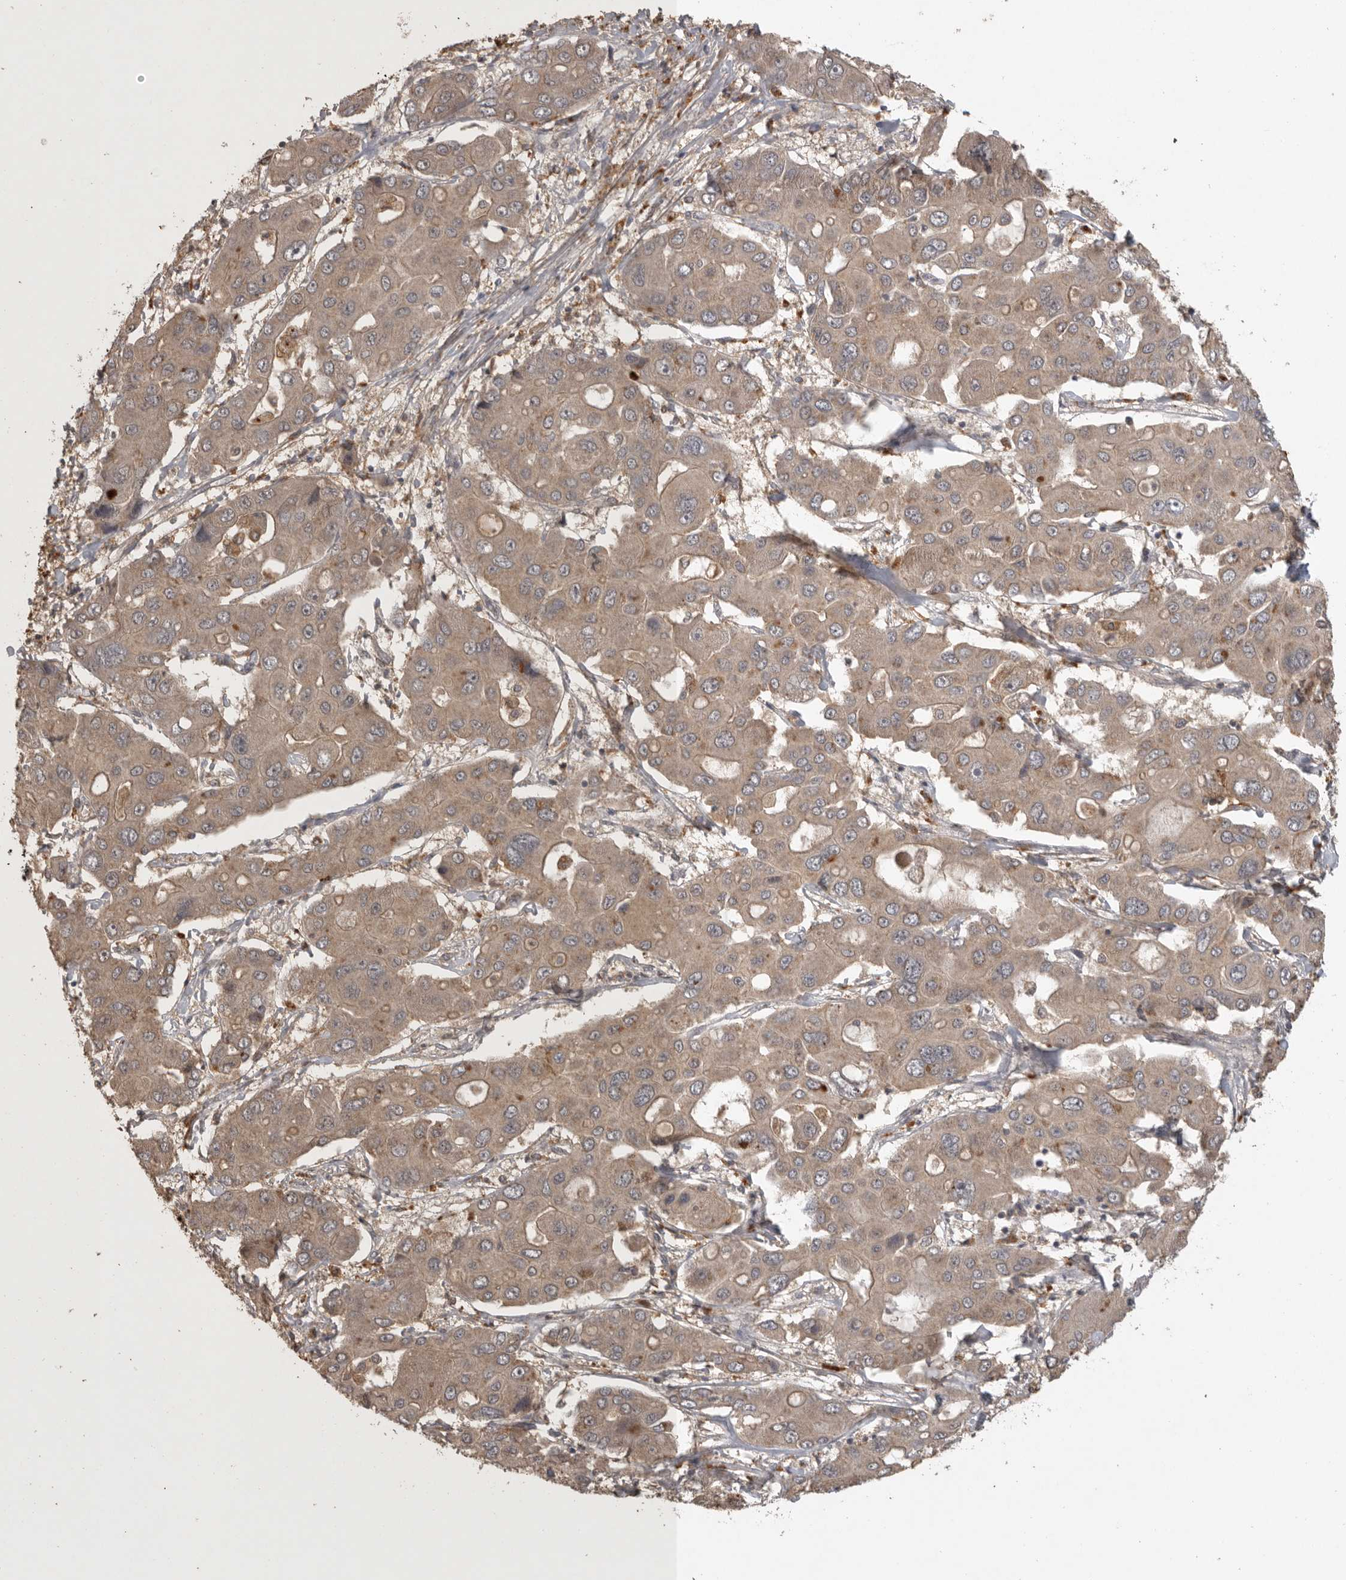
{"staining": {"intensity": "weak", "quantity": ">75%", "location": "cytoplasmic/membranous"}, "tissue": "liver cancer", "cell_type": "Tumor cells", "image_type": "cancer", "snomed": [{"axis": "morphology", "description": "Cholangiocarcinoma"}, {"axis": "topography", "description": "Liver"}], "caption": "Tumor cells show low levels of weak cytoplasmic/membranous staining in approximately >75% of cells in liver cholangiocarcinoma.", "gene": "ADAMTS4", "patient": {"sex": "male", "age": 67}}